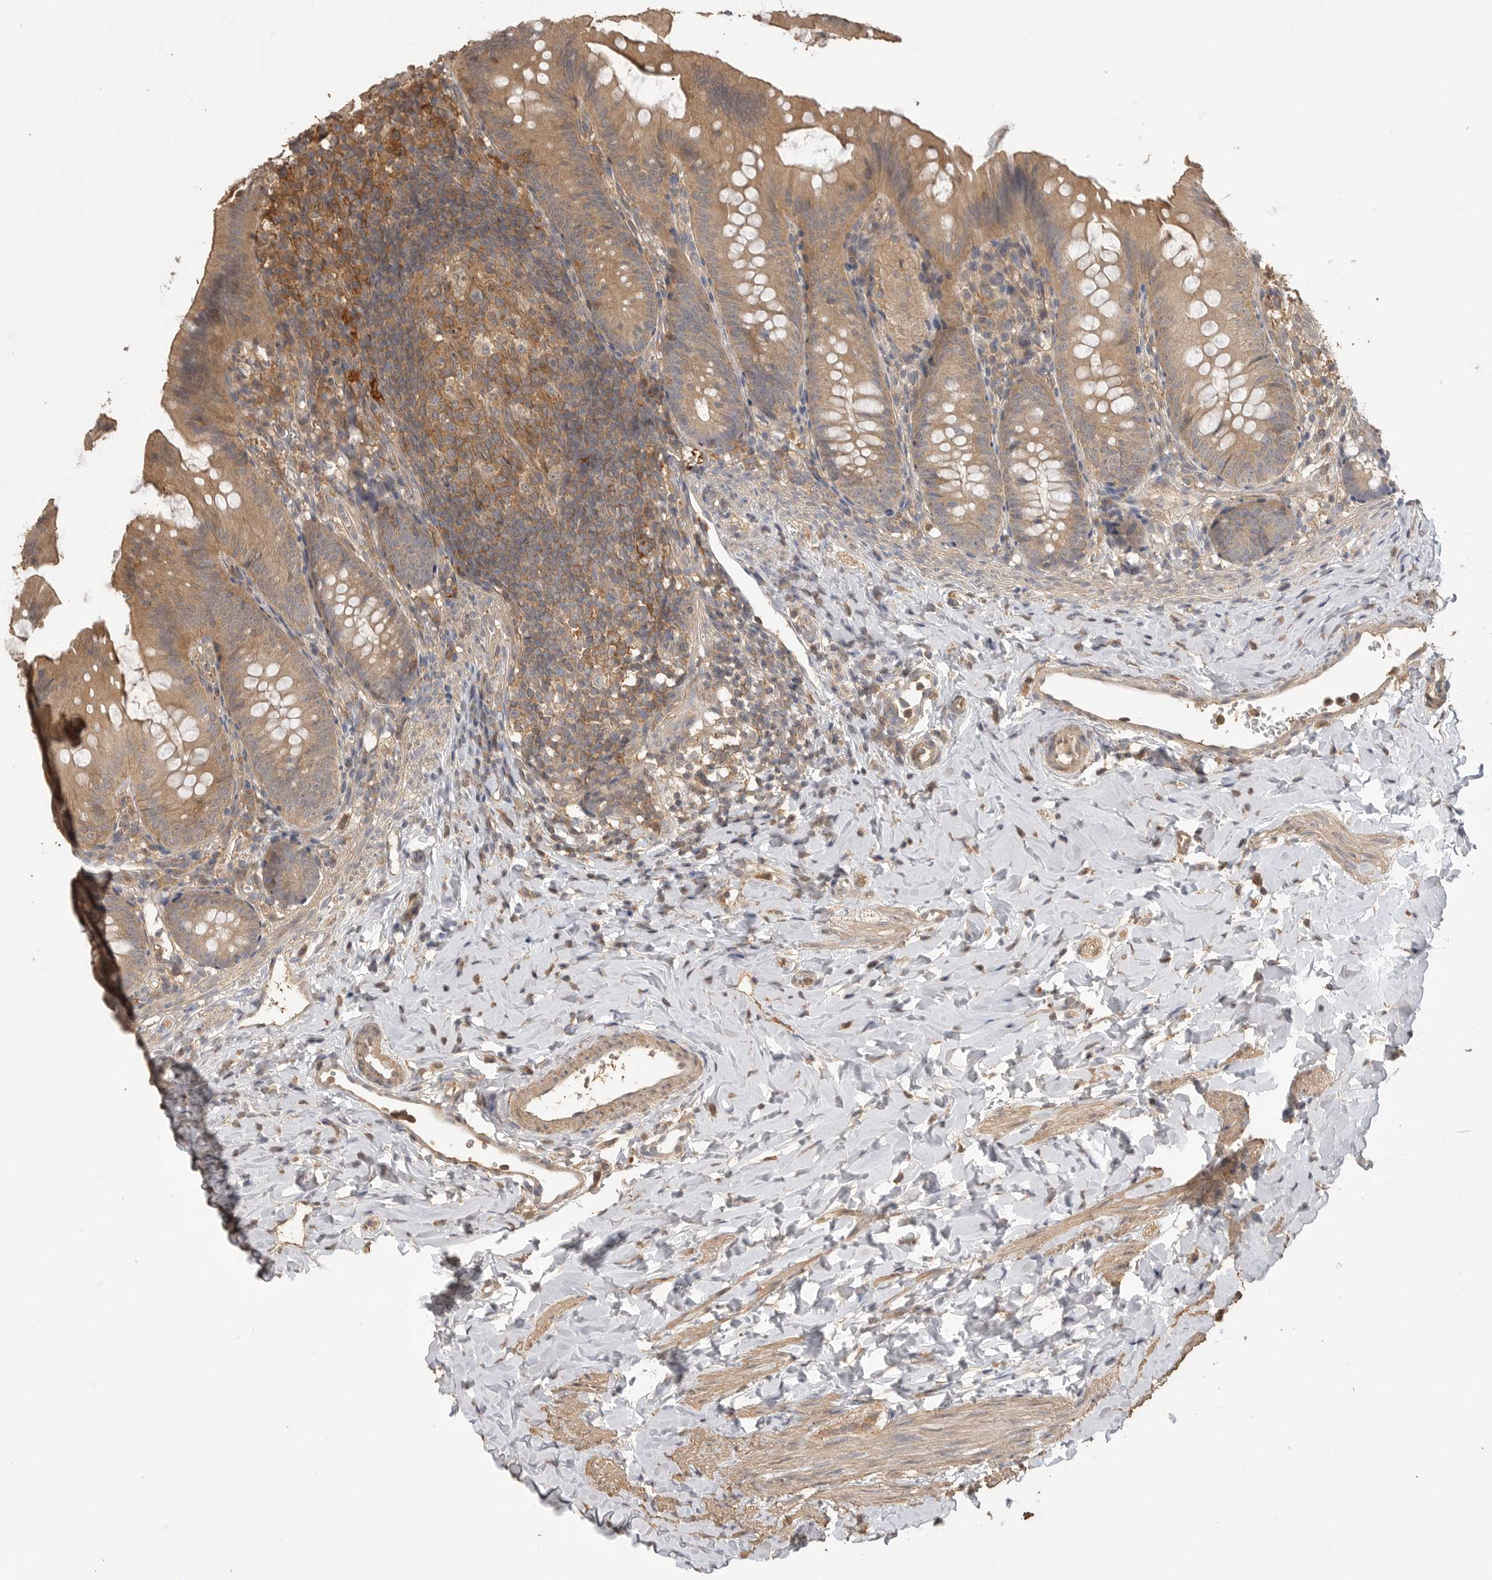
{"staining": {"intensity": "moderate", "quantity": ">75%", "location": "cytoplasmic/membranous"}, "tissue": "appendix", "cell_type": "Glandular cells", "image_type": "normal", "snomed": [{"axis": "morphology", "description": "Normal tissue, NOS"}, {"axis": "topography", "description": "Appendix"}], "caption": "High-power microscopy captured an immunohistochemistry photomicrograph of benign appendix, revealing moderate cytoplasmic/membranous expression in about >75% of glandular cells.", "gene": "MAP2K1", "patient": {"sex": "male", "age": 1}}